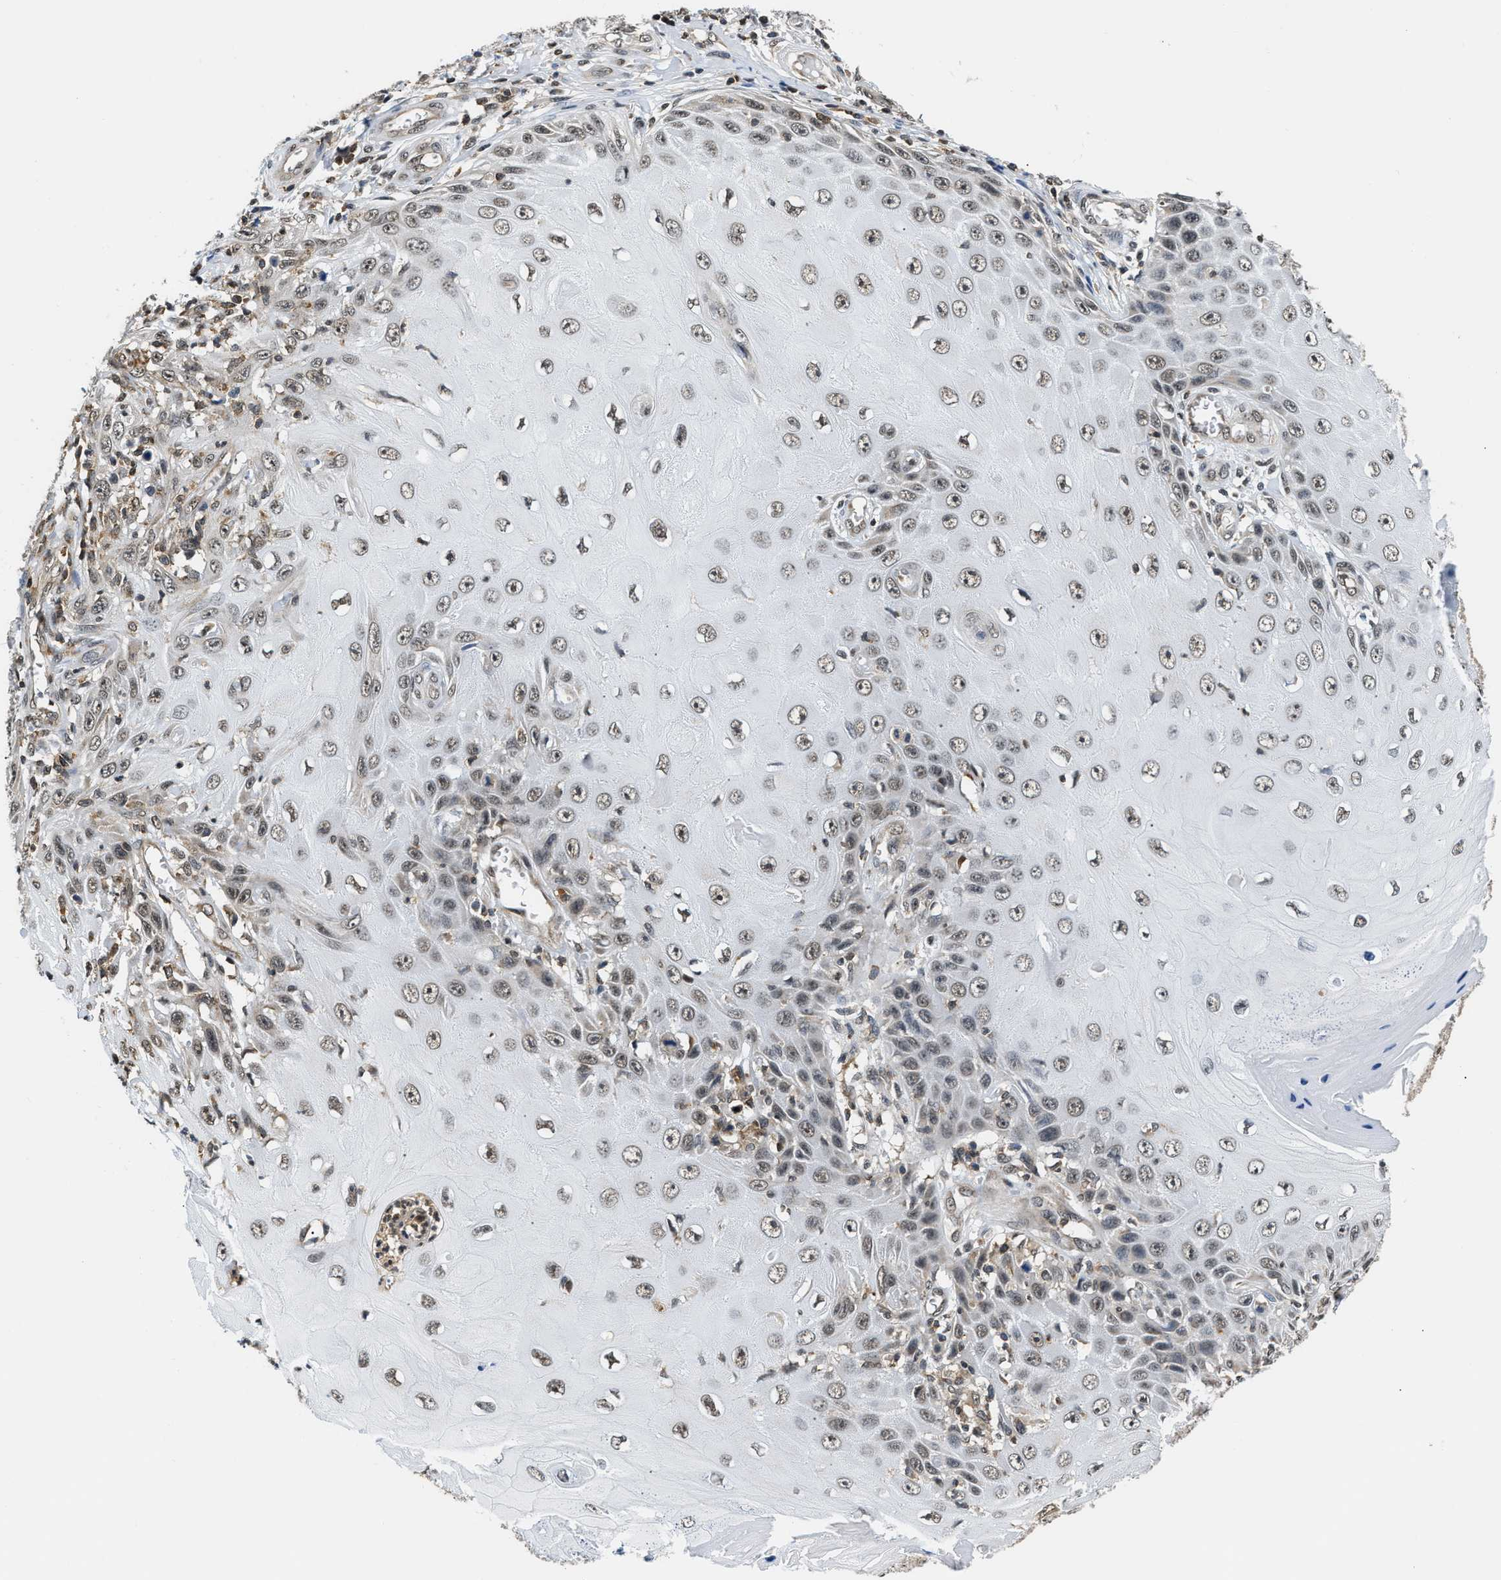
{"staining": {"intensity": "weak", "quantity": "<25%", "location": "nuclear"}, "tissue": "skin cancer", "cell_type": "Tumor cells", "image_type": "cancer", "snomed": [{"axis": "morphology", "description": "Squamous cell carcinoma, NOS"}, {"axis": "topography", "description": "Skin"}], "caption": "Tumor cells show no significant protein staining in skin cancer (squamous cell carcinoma).", "gene": "STK10", "patient": {"sex": "female", "age": 73}}